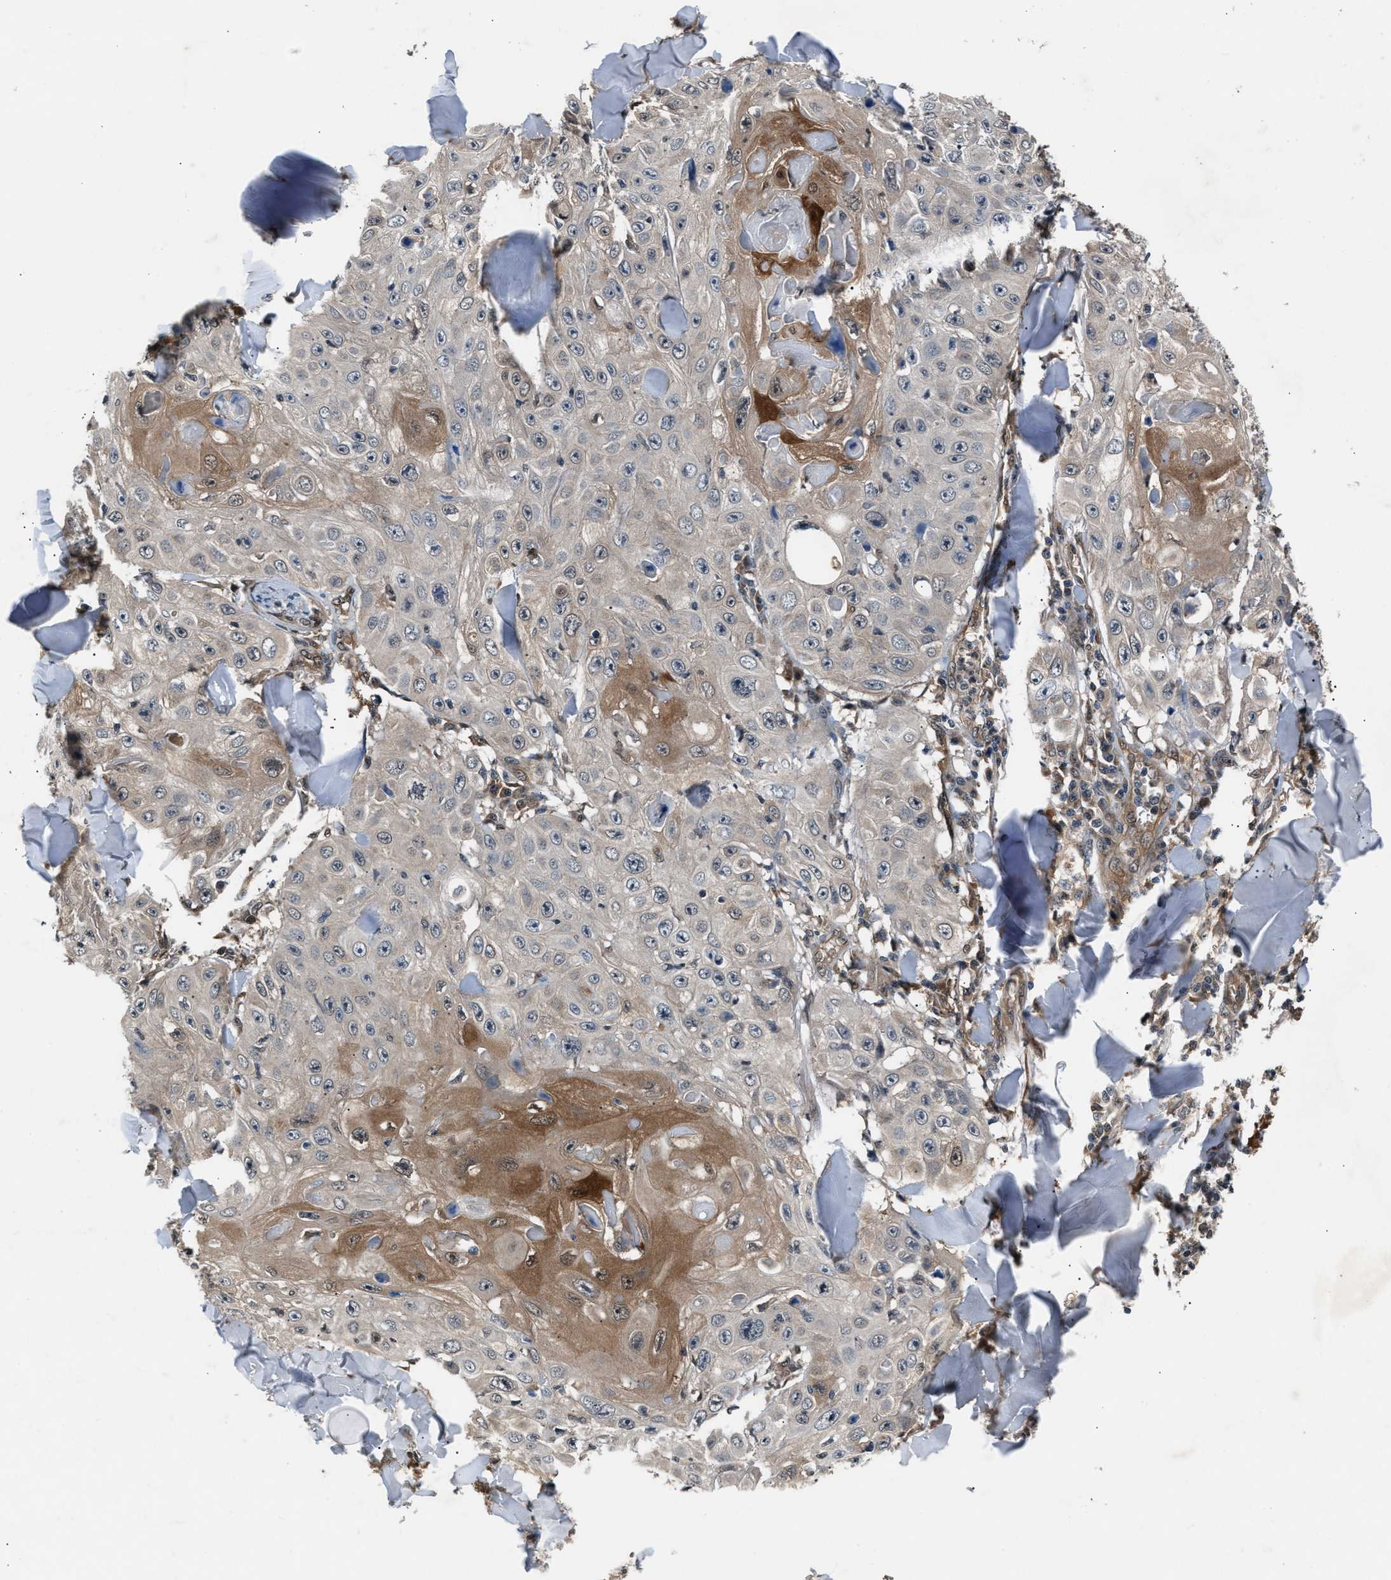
{"staining": {"intensity": "weak", "quantity": ">75%", "location": "cytoplasmic/membranous"}, "tissue": "skin cancer", "cell_type": "Tumor cells", "image_type": "cancer", "snomed": [{"axis": "morphology", "description": "Squamous cell carcinoma, NOS"}, {"axis": "topography", "description": "Skin"}], "caption": "Immunohistochemistry (IHC) micrograph of human skin cancer (squamous cell carcinoma) stained for a protein (brown), which reveals low levels of weak cytoplasmic/membranous positivity in approximately >75% of tumor cells.", "gene": "TP53I3", "patient": {"sex": "male", "age": 86}}